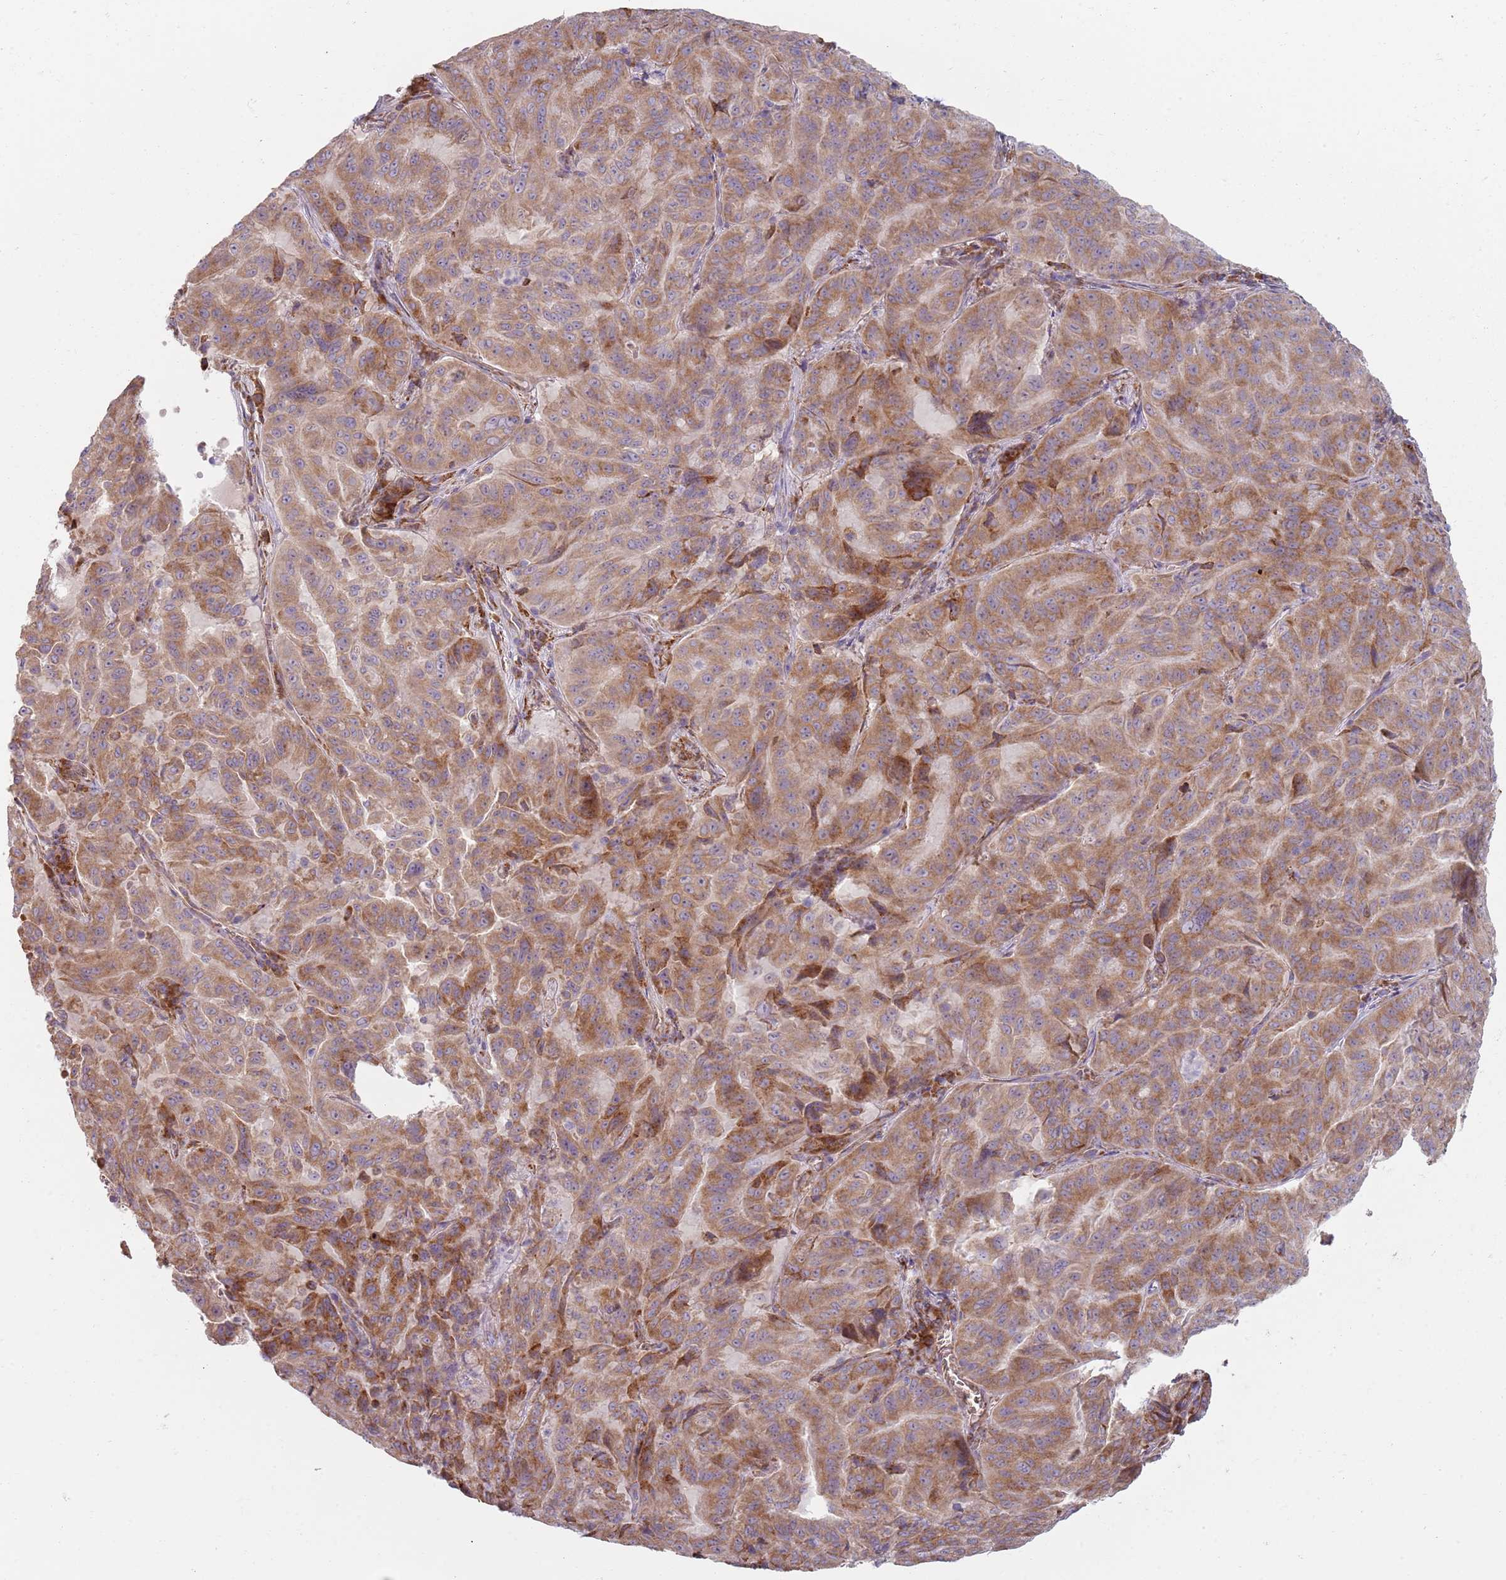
{"staining": {"intensity": "moderate", "quantity": ">75%", "location": "cytoplasmic/membranous"}, "tissue": "pancreatic cancer", "cell_type": "Tumor cells", "image_type": "cancer", "snomed": [{"axis": "morphology", "description": "Adenocarcinoma, NOS"}, {"axis": "topography", "description": "Pancreas"}], "caption": "Immunohistochemistry micrograph of human pancreatic cancer stained for a protein (brown), which shows medium levels of moderate cytoplasmic/membranous staining in about >75% of tumor cells.", "gene": "SPATA2", "patient": {"sex": "male", "age": 63}}